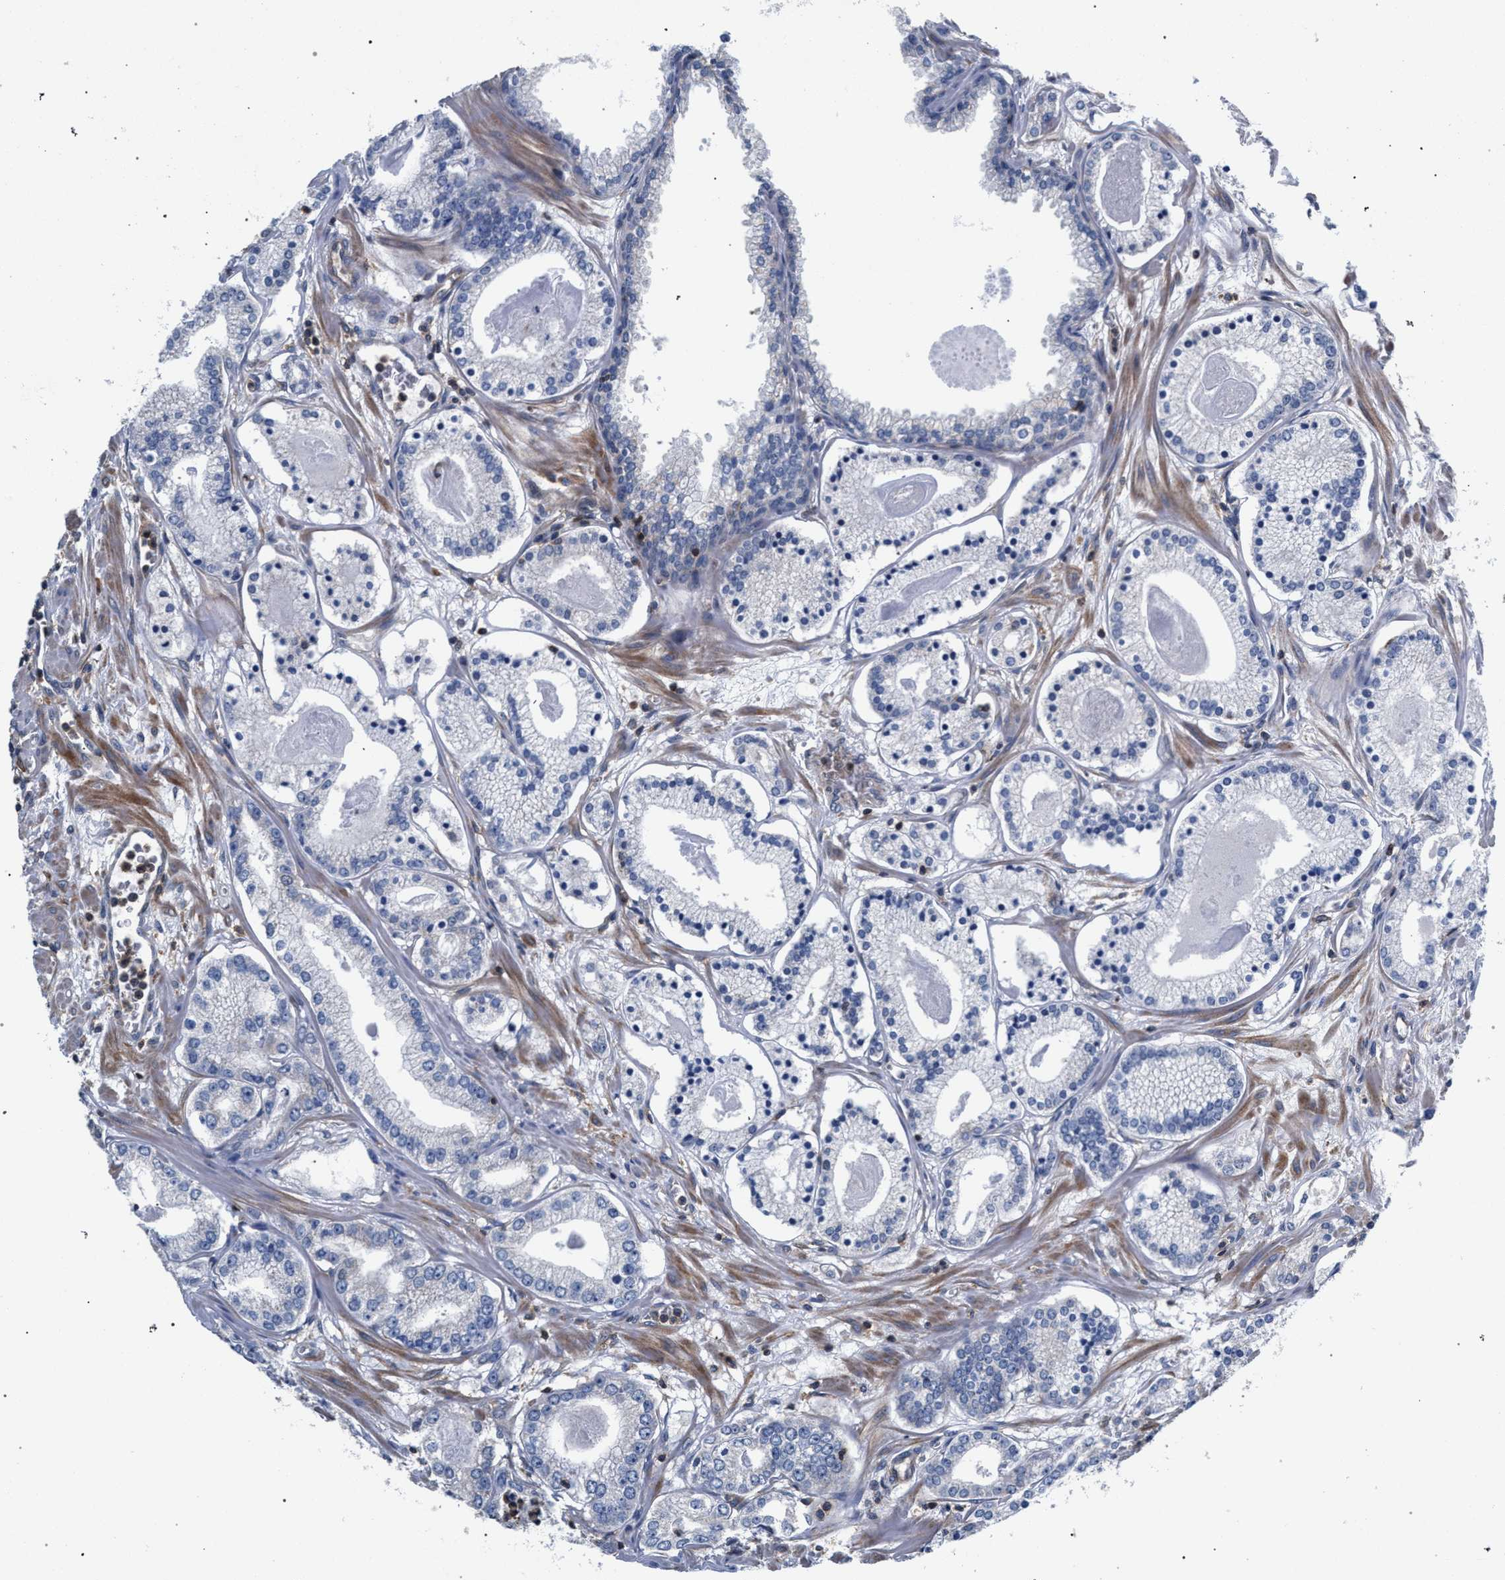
{"staining": {"intensity": "negative", "quantity": "none", "location": "none"}, "tissue": "prostate cancer", "cell_type": "Tumor cells", "image_type": "cancer", "snomed": [{"axis": "morphology", "description": "Adenocarcinoma, Low grade"}, {"axis": "topography", "description": "Prostate"}], "caption": "Tumor cells are negative for protein expression in human low-grade adenocarcinoma (prostate).", "gene": "LASP1", "patient": {"sex": "male", "age": 59}}